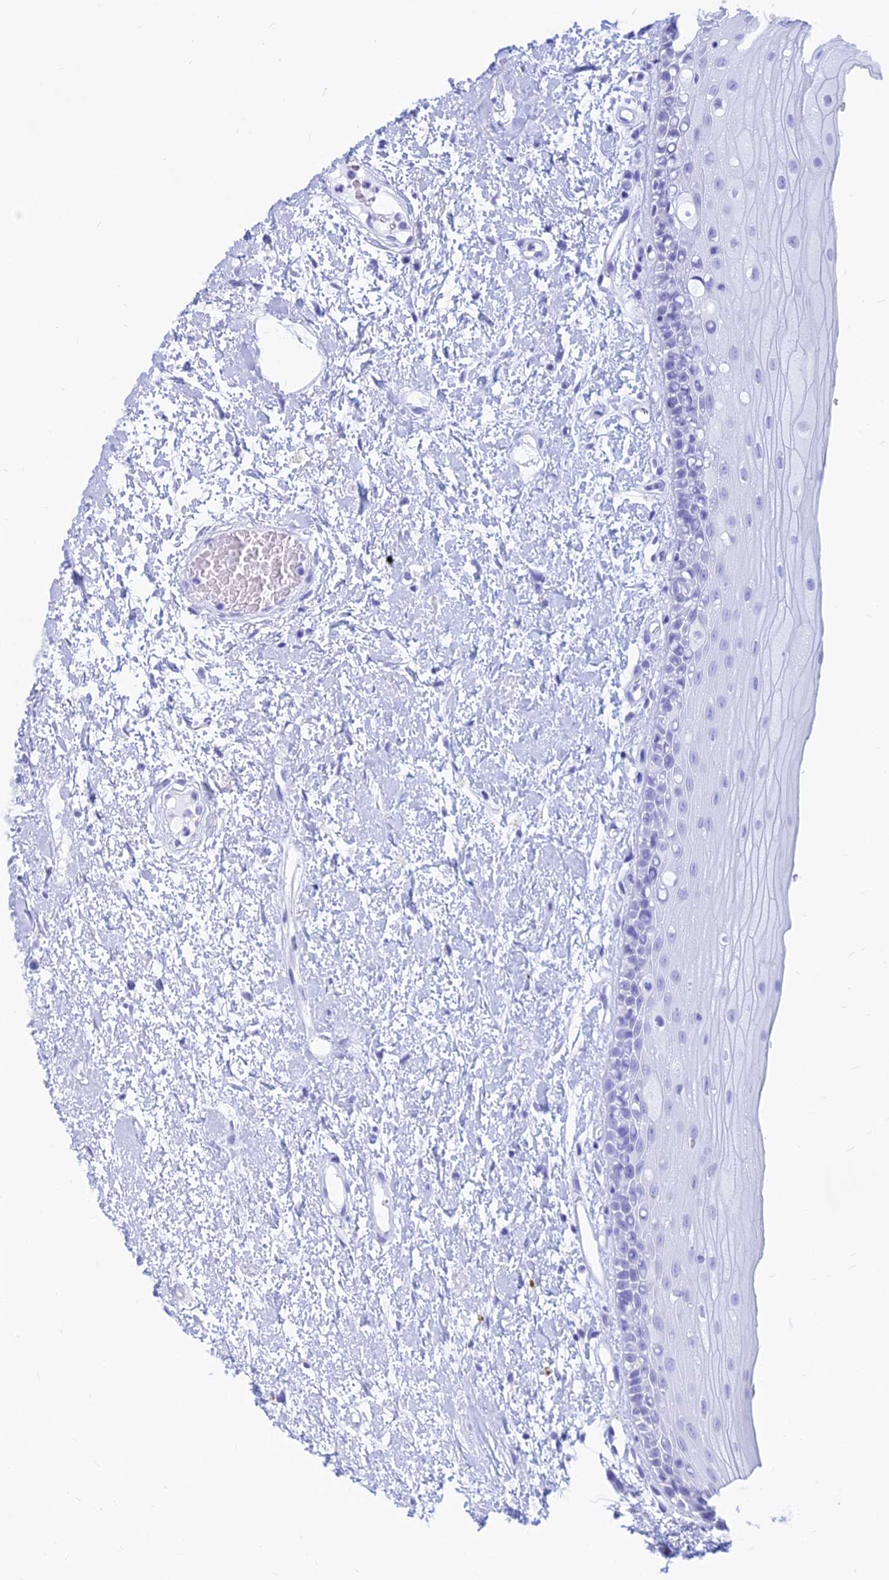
{"staining": {"intensity": "negative", "quantity": "none", "location": "none"}, "tissue": "oral mucosa", "cell_type": "Squamous epithelial cells", "image_type": "normal", "snomed": [{"axis": "morphology", "description": "Normal tissue, NOS"}, {"axis": "topography", "description": "Oral tissue"}], "caption": "This histopathology image is of normal oral mucosa stained with immunohistochemistry to label a protein in brown with the nuclei are counter-stained blue. There is no positivity in squamous epithelial cells.", "gene": "HLA", "patient": {"sex": "female", "age": 76}}